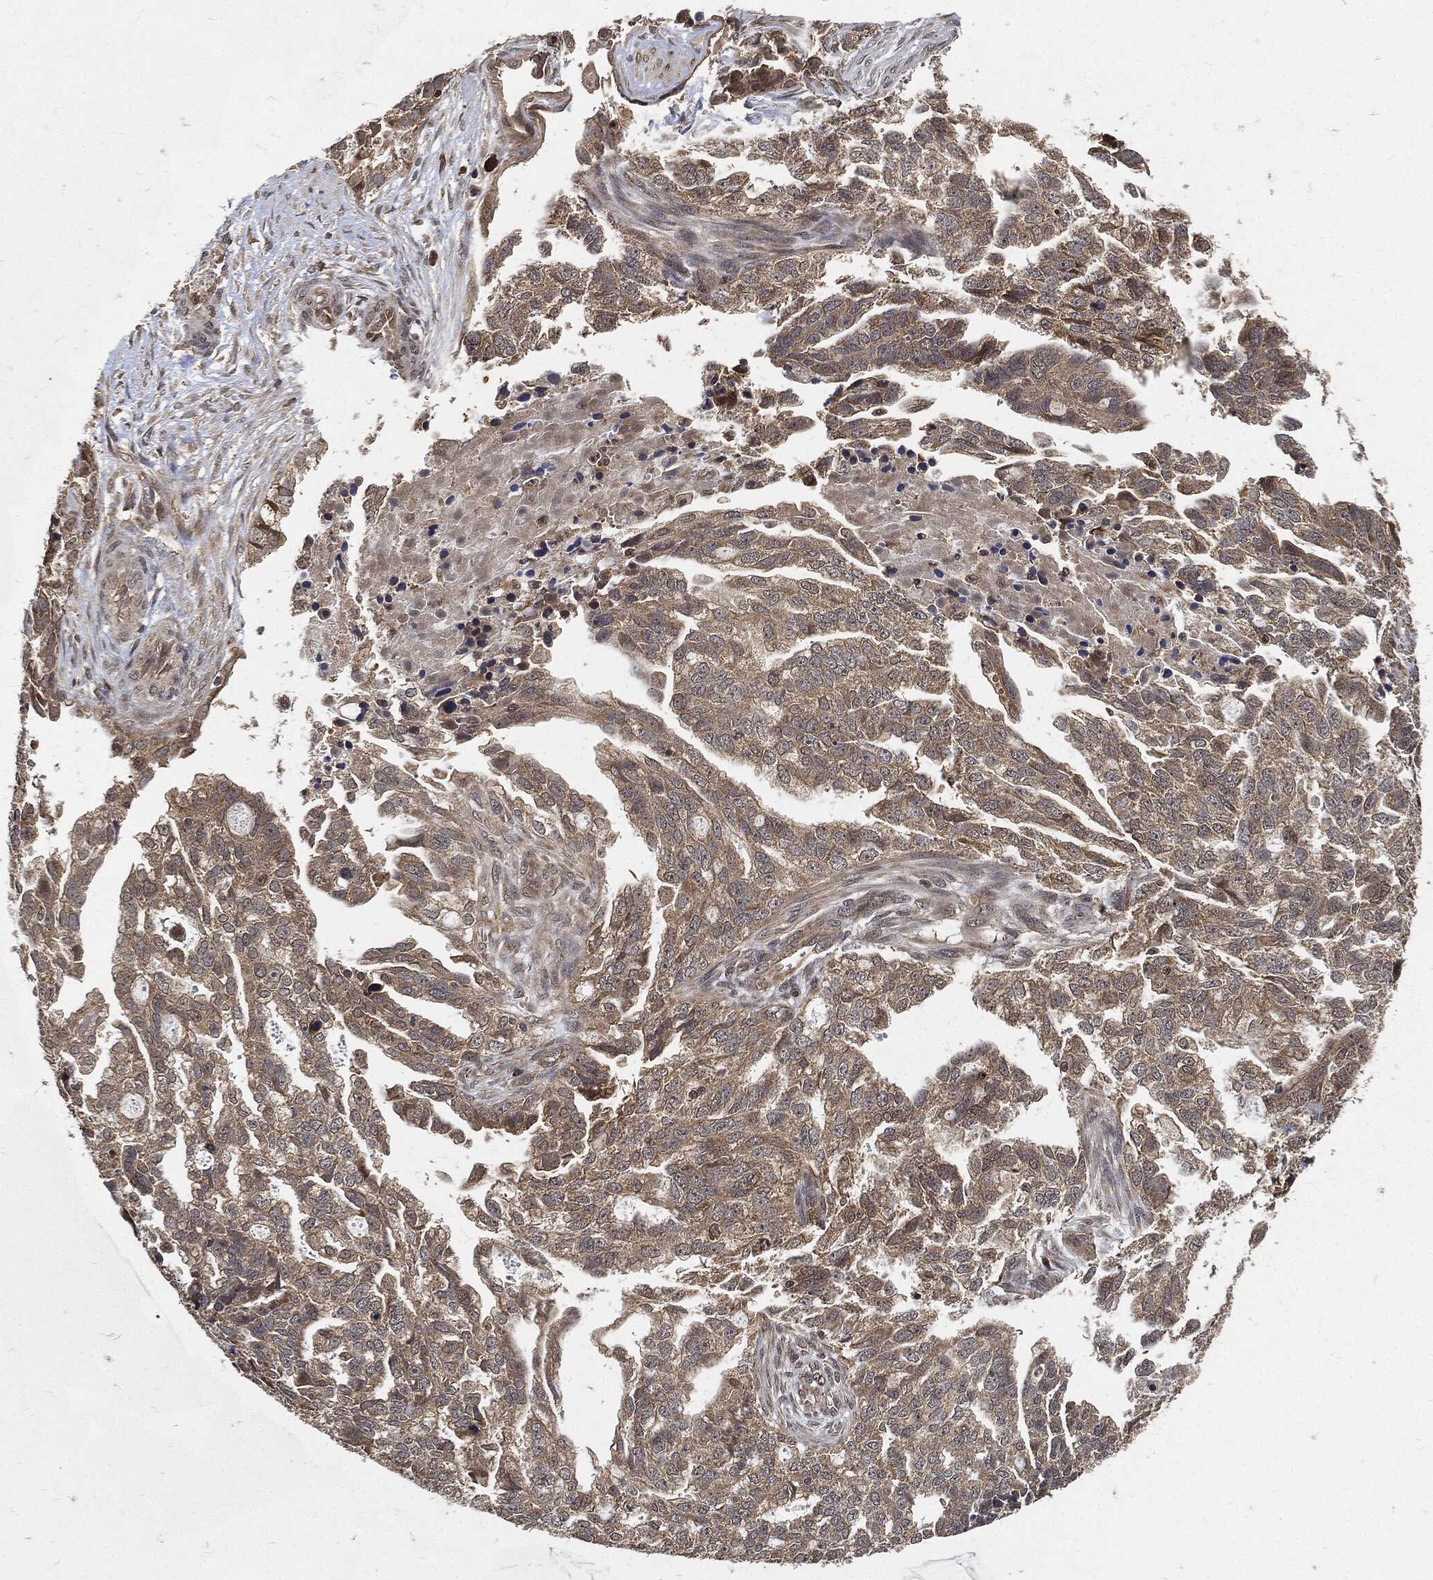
{"staining": {"intensity": "weak", "quantity": "25%-75%", "location": "cytoplasmic/membranous"}, "tissue": "ovarian cancer", "cell_type": "Tumor cells", "image_type": "cancer", "snomed": [{"axis": "morphology", "description": "Cystadenocarcinoma, serous, NOS"}, {"axis": "topography", "description": "Ovary"}], "caption": "A low amount of weak cytoplasmic/membranous staining is seen in about 25%-75% of tumor cells in ovarian cancer tissue. Nuclei are stained in blue.", "gene": "ZNF226", "patient": {"sex": "female", "age": 51}}